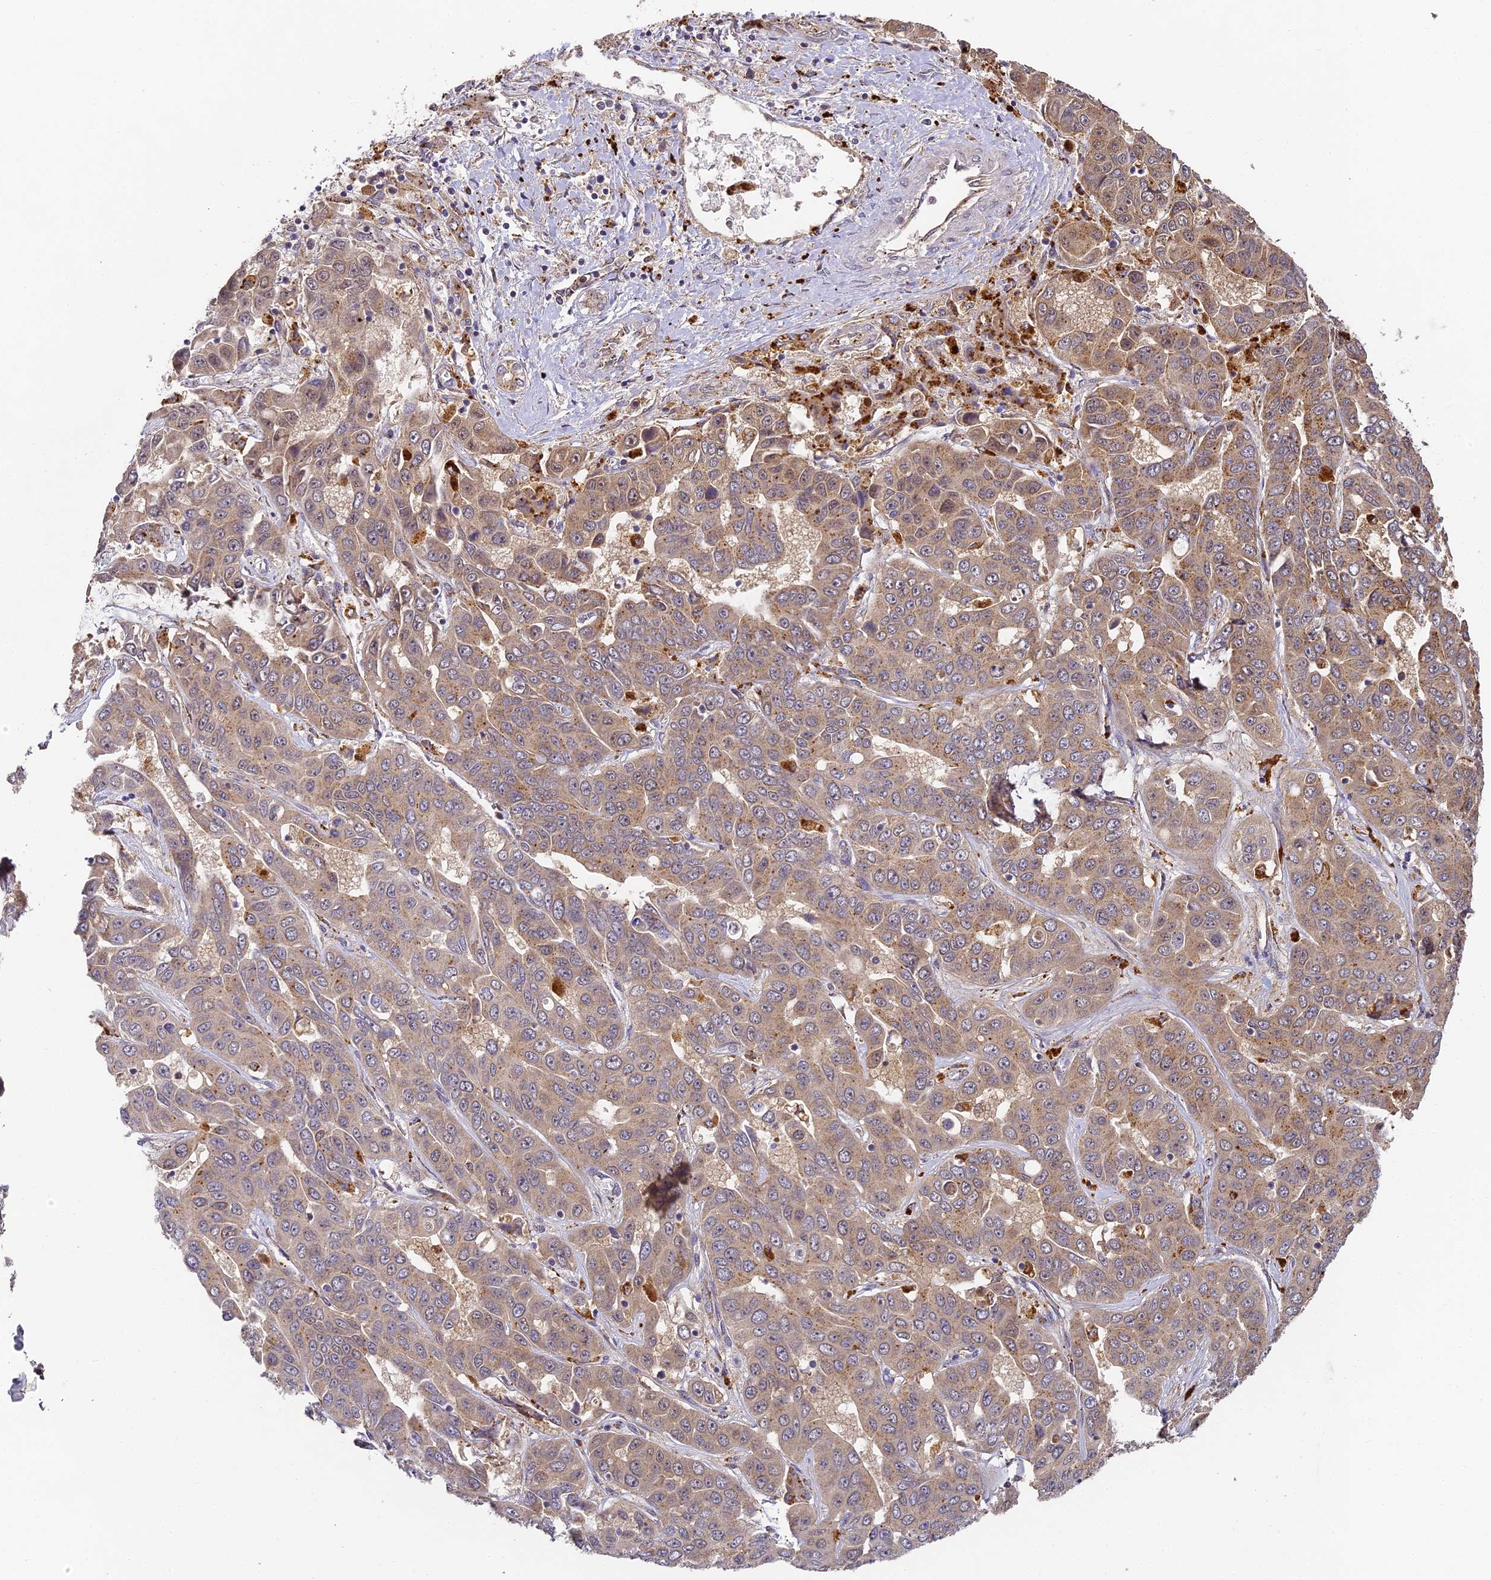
{"staining": {"intensity": "moderate", "quantity": ">75%", "location": "cytoplasmic/membranous,nuclear"}, "tissue": "liver cancer", "cell_type": "Tumor cells", "image_type": "cancer", "snomed": [{"axis": "morphology", "description": "Cholangiocarcinoma"}, {"axis": "topography", "description": "Liver"}], "caption": "Liver cholangiocarcinoma stained with a protein marker demonstrates moderate staining in tumor cells.", "gene": "YAE1", "patient": {"sex": "female", "age": 52}}